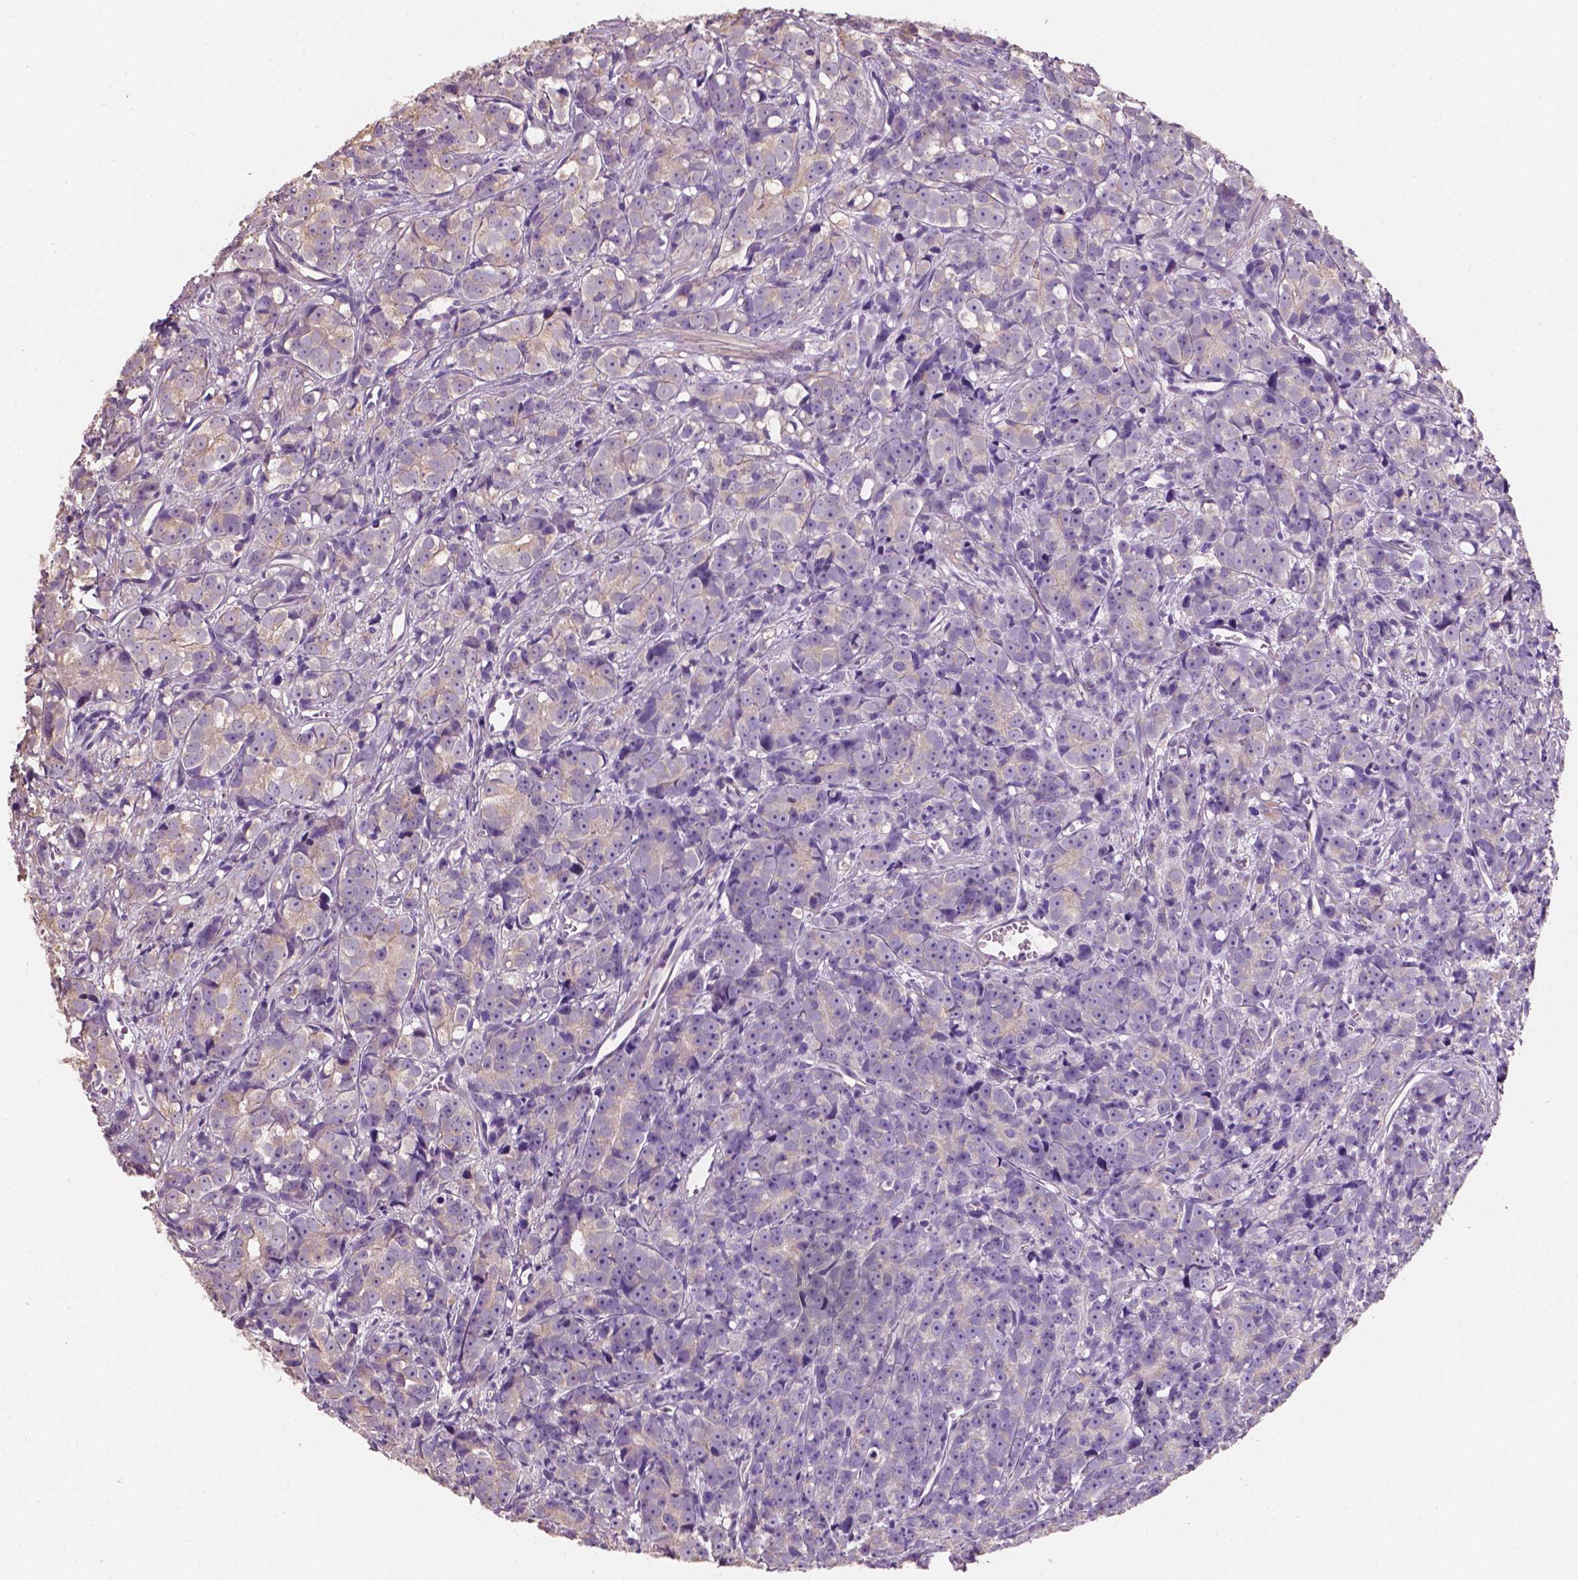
{"staining": {"intensity": "weak", "quantity": "<25%", "location": "cytoplasmic/membranous"}, "tissue": "prostate cancer", "cell_type": "Tumor cells", "image_type": "cancer", "snomed": [{"axis": "morphology", "description": "Adenocarcinoma, High grade"}, {"axis": "topography", "description": "Prostate"}], "caption": "Tumor cells show no significant protein expression in prostate cancer. (DAB IHC visualized using brightfield microscopy, high magnification).", "gene": "SBSN", "patient": {"sex": "male", "age": 77}}